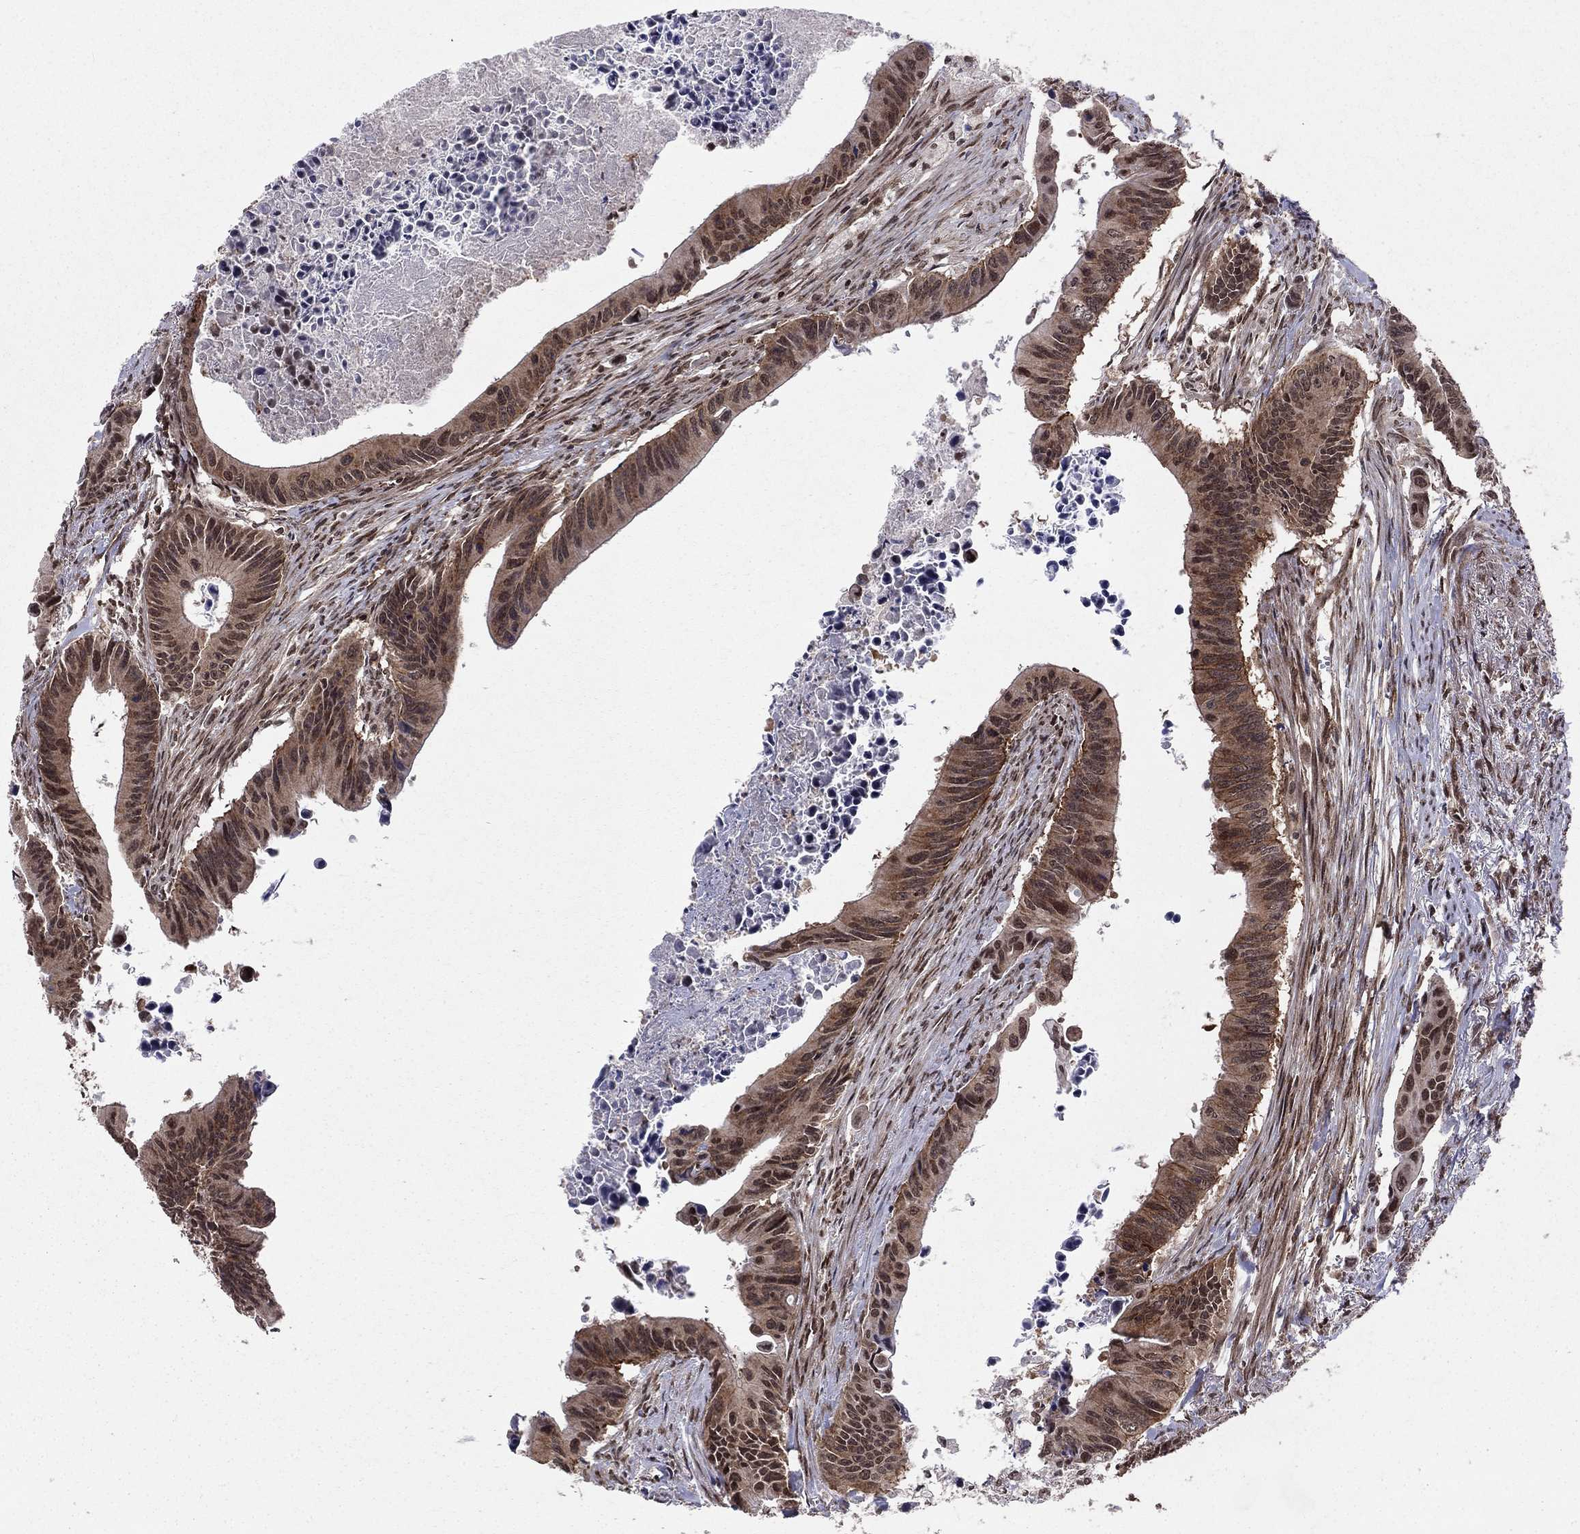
{"staining": {"intensity": "moderate", "quantity": ">75%", "location": "cytoplasmic/membranous,nuclear"}, "tissue": "colorectal cancer", "cell_type": "Tumor cells", "image_type": "cancer", "snomed": [{"axis": "morphology", "description": "Adenocarcinoma, NOS"}, {"axis": "topography", "description": "Colon"}], "caption": "Moderate cytoplasmic/membranous and nuclear positivity for a protein is appreciated in approximately >75% of tumor cells of adenocarcinoma (colorectal) using immunohistochemistry.", "gene": "SSX2IP", "patient": {"sex": "female", "age": 87}}